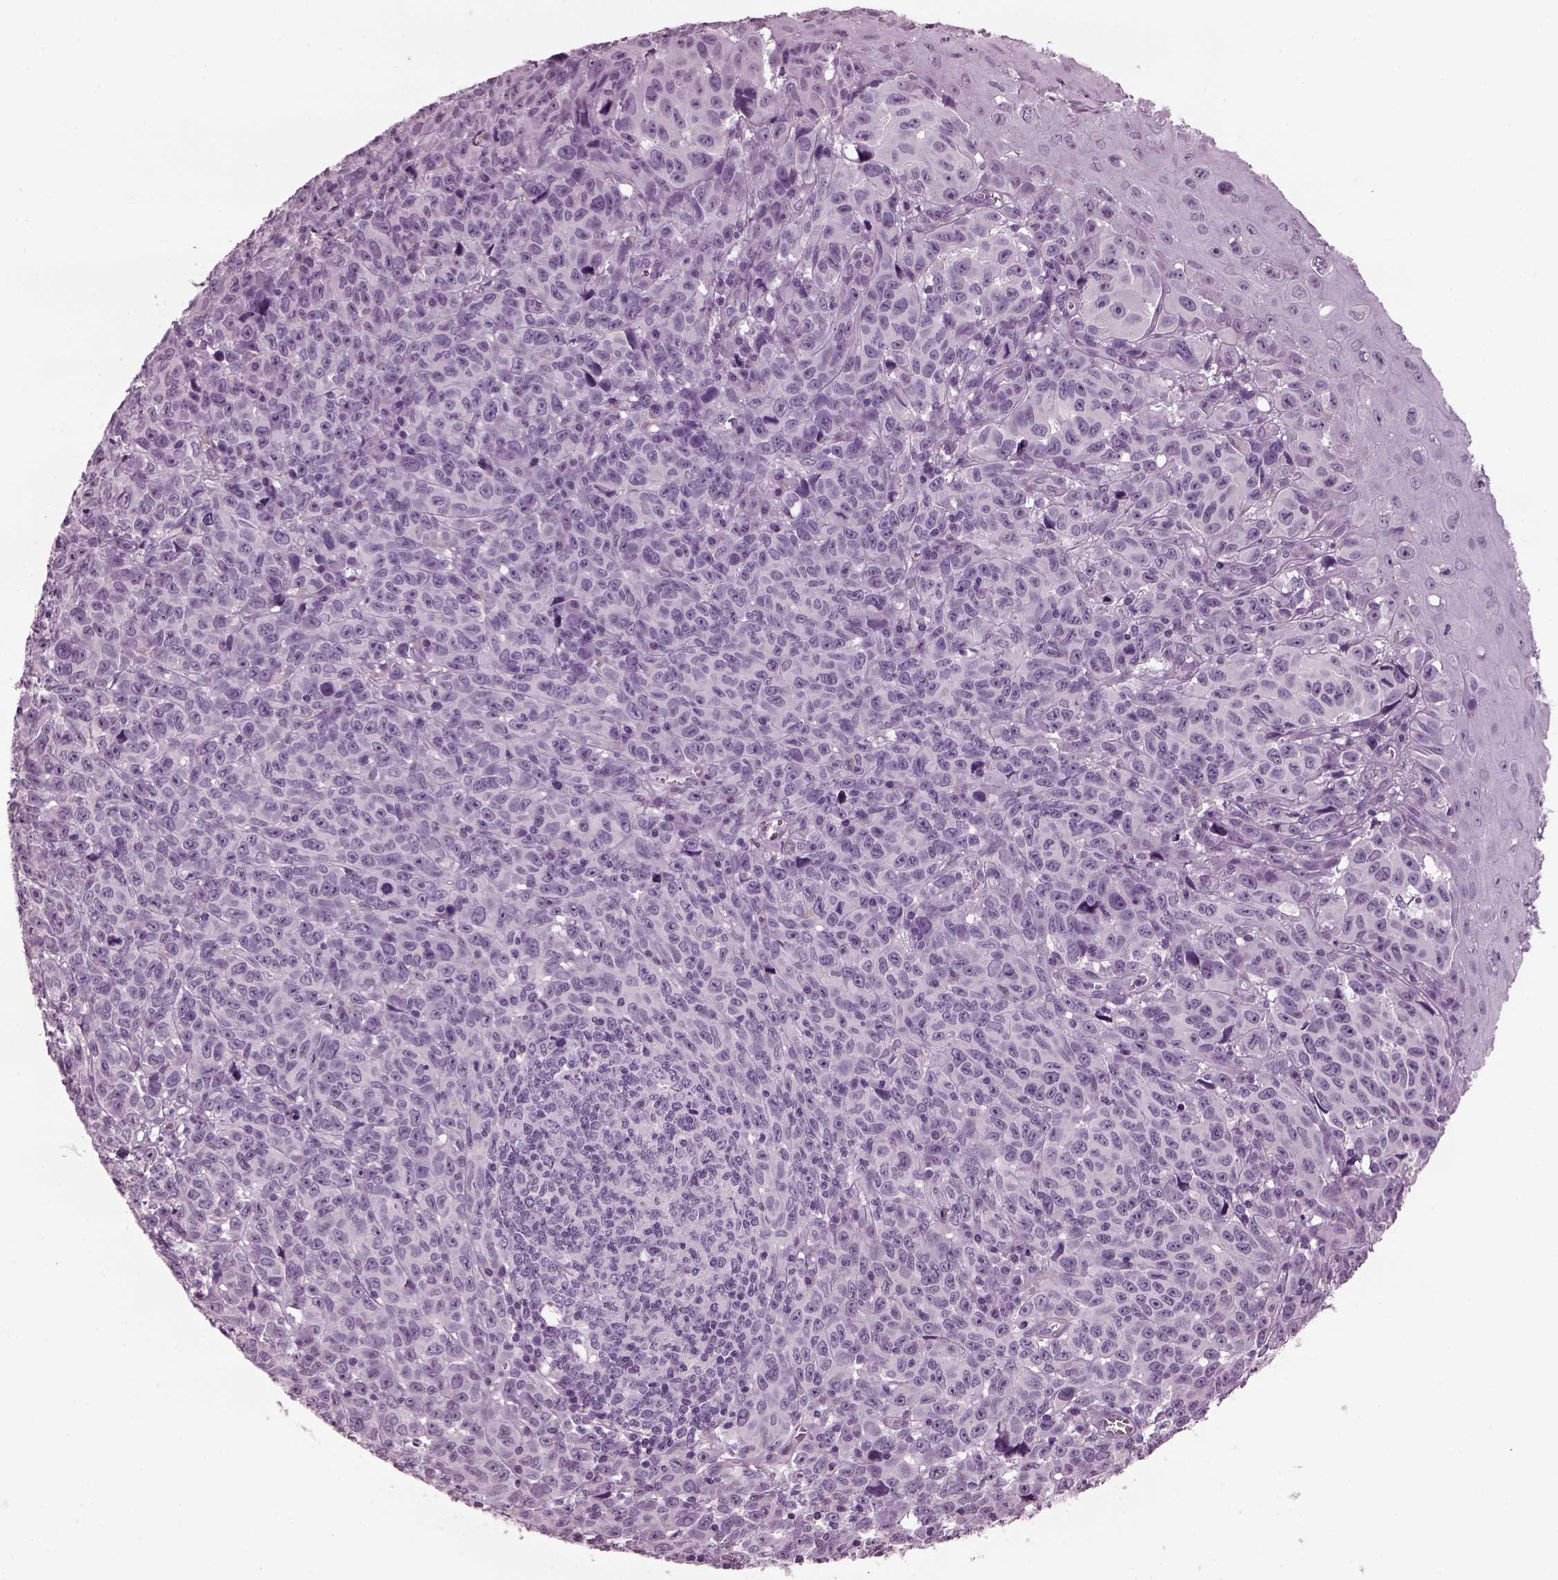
{"staining": {"intensity": "negative", "quantity": "none", "location": "none"}, "tissue": "melanoma", "cell_type": "Tumor cells", "image_type": "cancer", "snomed": [{"axis": "morphology", "description": "Malignant melanoma, NOS"}, {"axis": "topography", "description": "Vulva, labia, clitoris and Bartholin´s gland, NO"}], "caption": "IHC histopathology image of human melanoma stained for a protein (brown), which shows no positivity in tumor cells.", "gene": "TPPP2", "patient": {"sex": "female", "age": 75}}